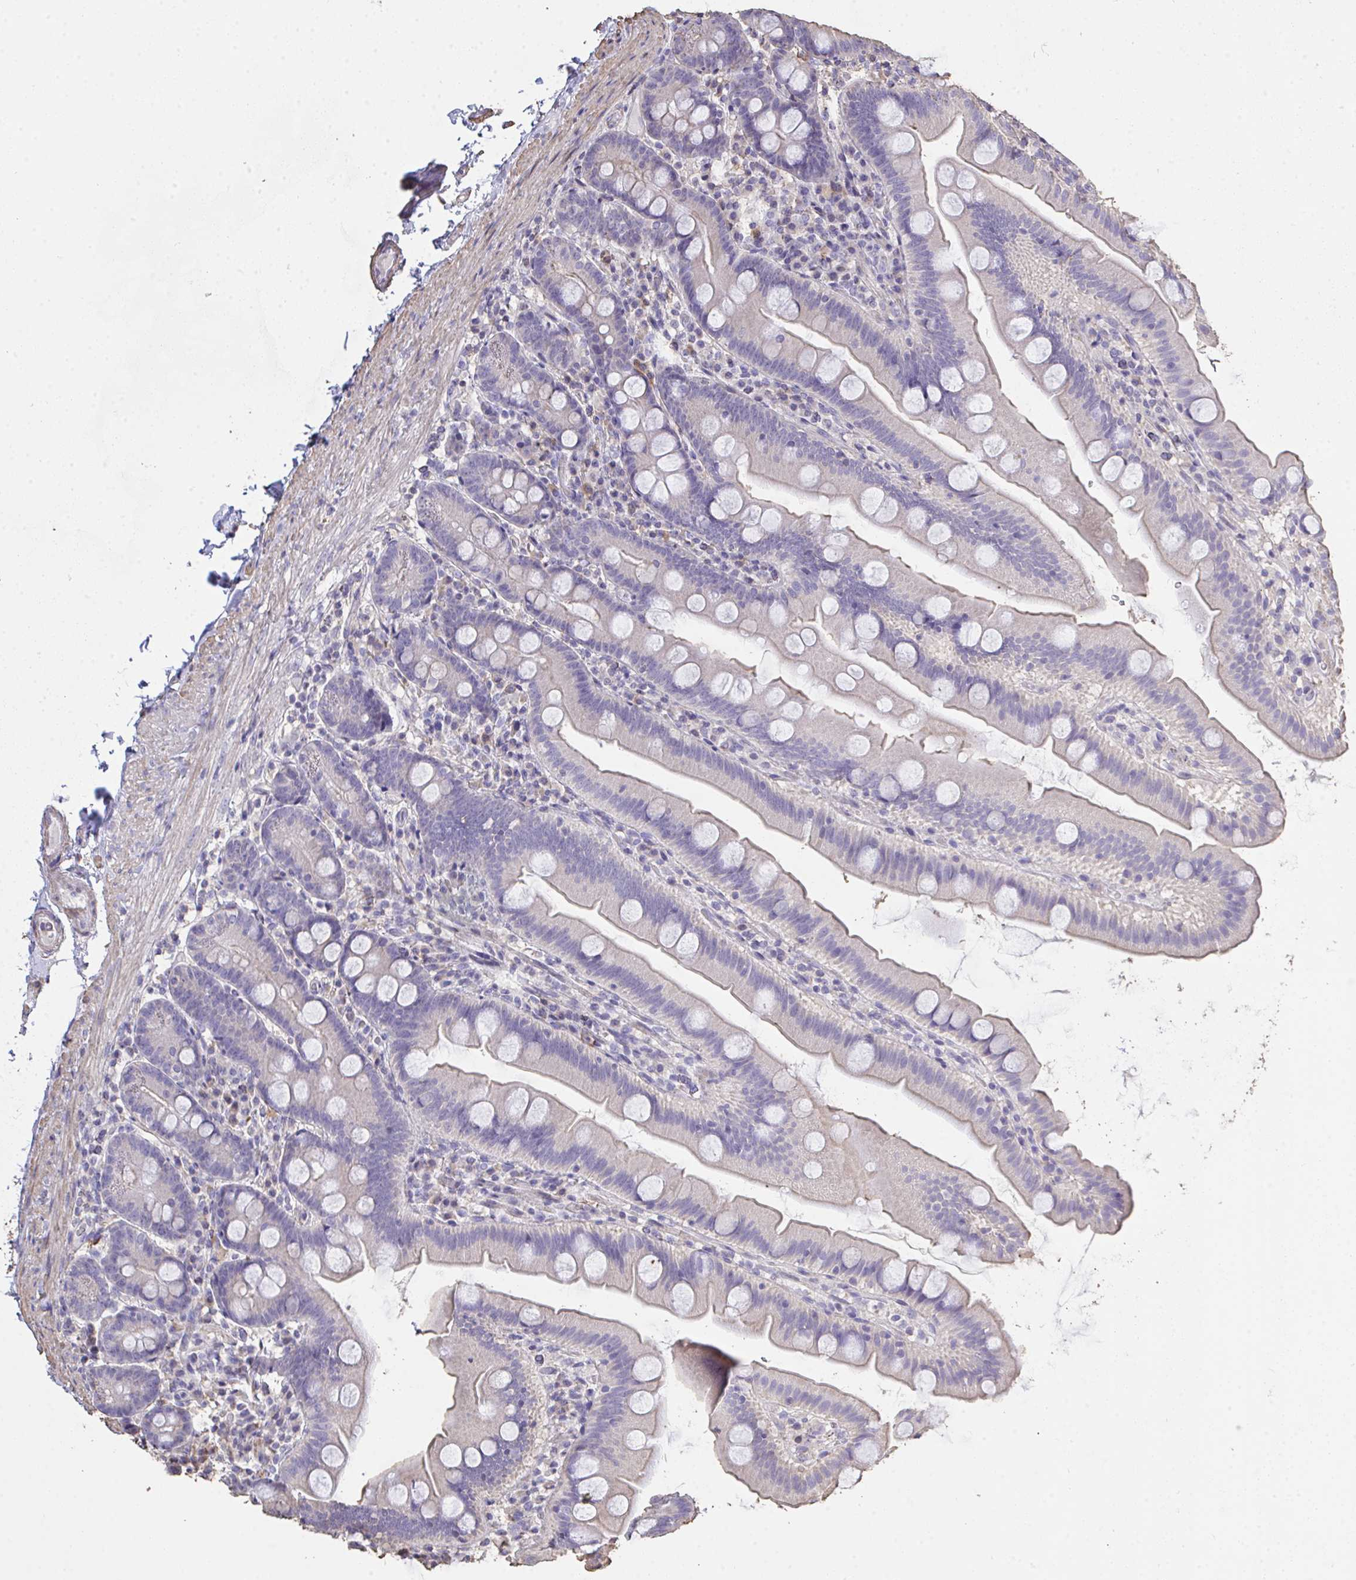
{"staining": {"intensity": "negative", "quantity": "none", "location": "none"}, "tissue": "small intestine", "cell_type": "Glandular cells", "image_type": "normal", "snomed": [{"axis": "morphology", "description": "Normal tissue, NOS"}, {"axis": "topography", "description": "Small intestine"}], "caption": "This is a image of IHC staining of unremarkable small intestine, which shows no expression in glandular cells.", "gene": "IL23R", "patient": {"sex": "female", "age": 68}}